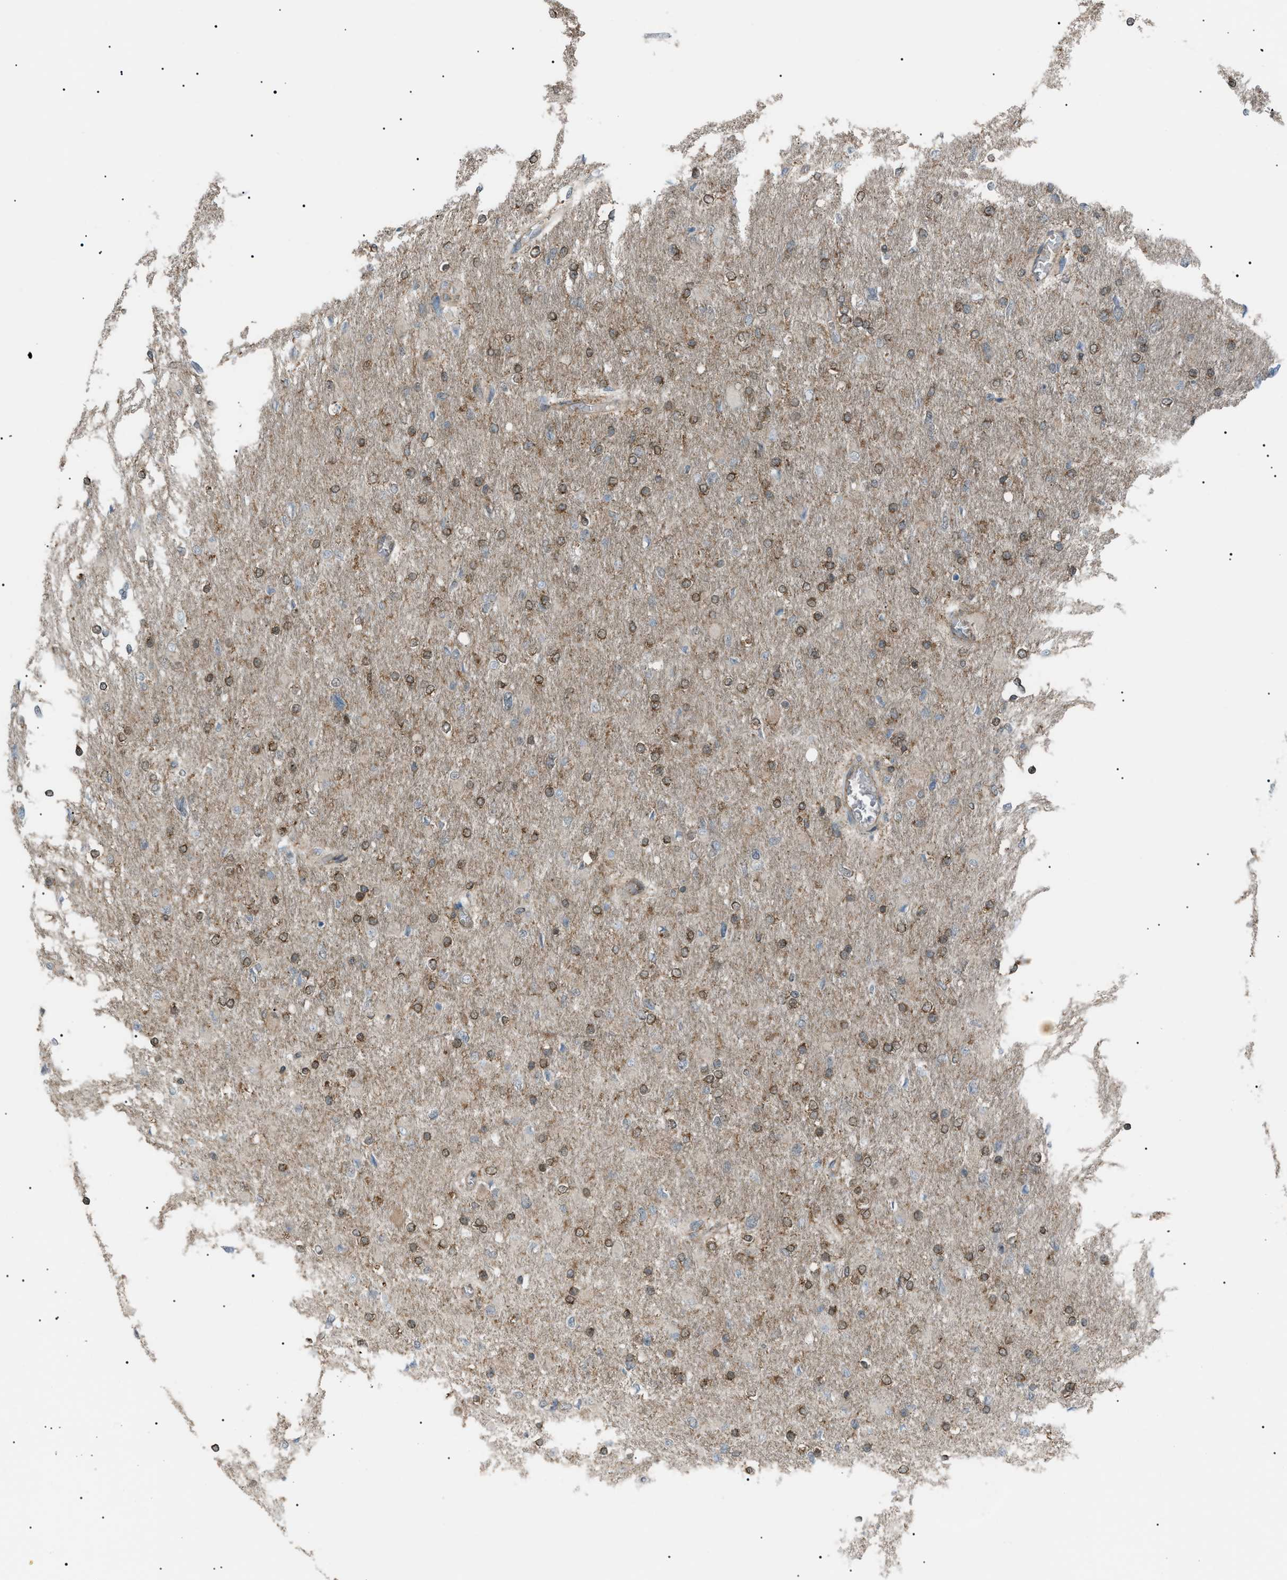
{"staining": {"intensity": "moderate", "quantity": ">75%", "location": "cytoplasmic/membranous,nuclear"}, "tissue": "glioma", "cell_type": "Tumor cells", "image_type": "cancer", "snomed": [{"axis": "morphology", "description": "Glioma, malignant, High grade"}, {"axis": "topography", "description": "Cerebral cortex"}], "caption": "Moderate cytoplasmic/membranous and nuclear expression for a protein is identified in approximately >75% of tumor cells of glioma using IHC.", "gene": "LPIN2", "patient": {"sex": "female", "age": 36}}